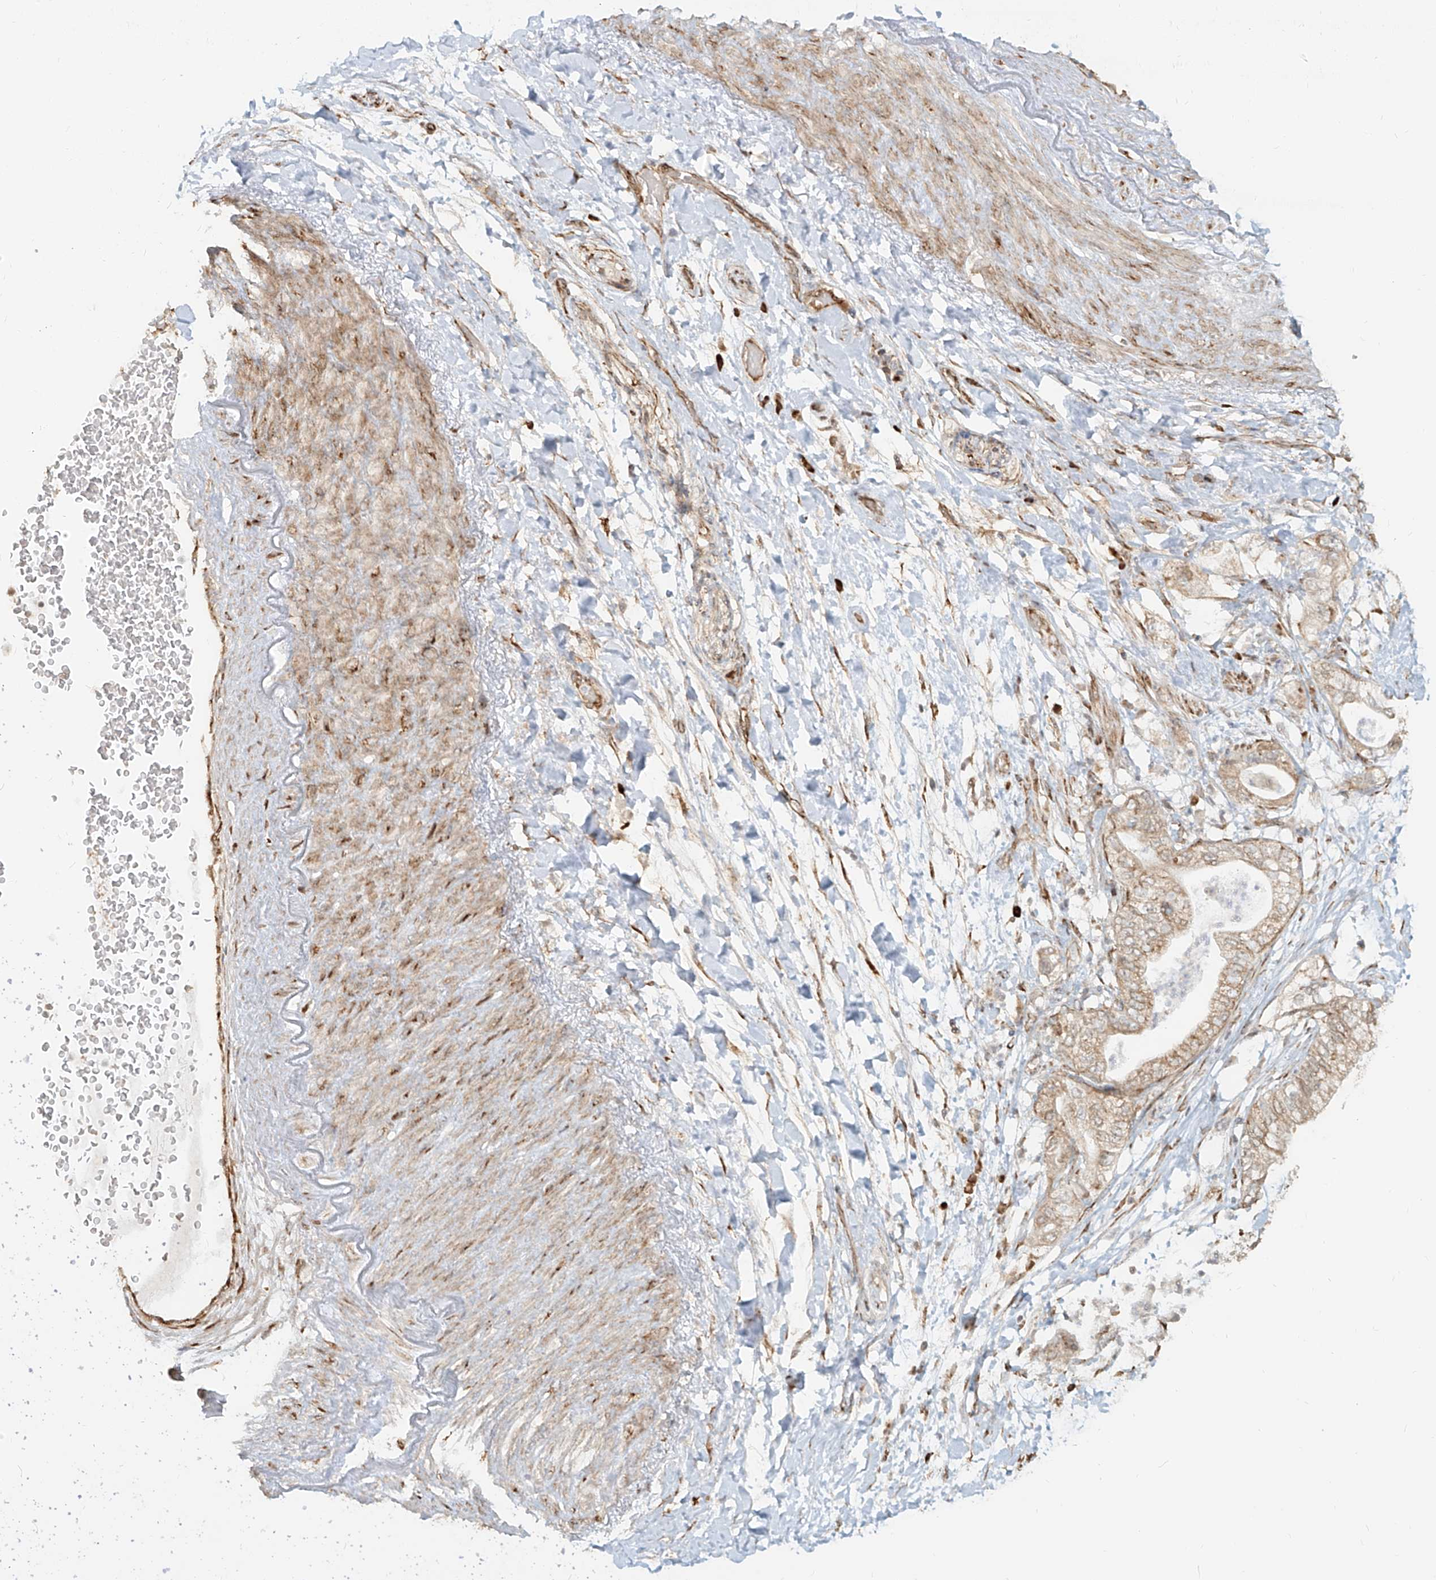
{"staining": {"intensity": "moderate", "quantity": ">75%", "location": "cytoplasmic/membranous"}, "tissue": "pancreatic cancer", "cell_type": "Tumor cells", "image_type": "cancer", "snomed": [{"axis": "morphology", "description": "Adenocarcinoma, NOS"}, {"axis": "topography", "description": "Pancreas"}], "caption": "Immunohistochemistry staining of pancreatic cancer (adenocarcinoma), which exhibits medium levels of moderate cytoplasmic/membranous expression in approximately >75% of tumor cells indicating moderate cytoplasmic/membranous protein staining. The staining was performed using DAB (brown) for protein detection and nuclei were counterstained in hematoxylin (blue).", "gene": "UBE2K", "patient": {"sex": "female", "age": 73}}